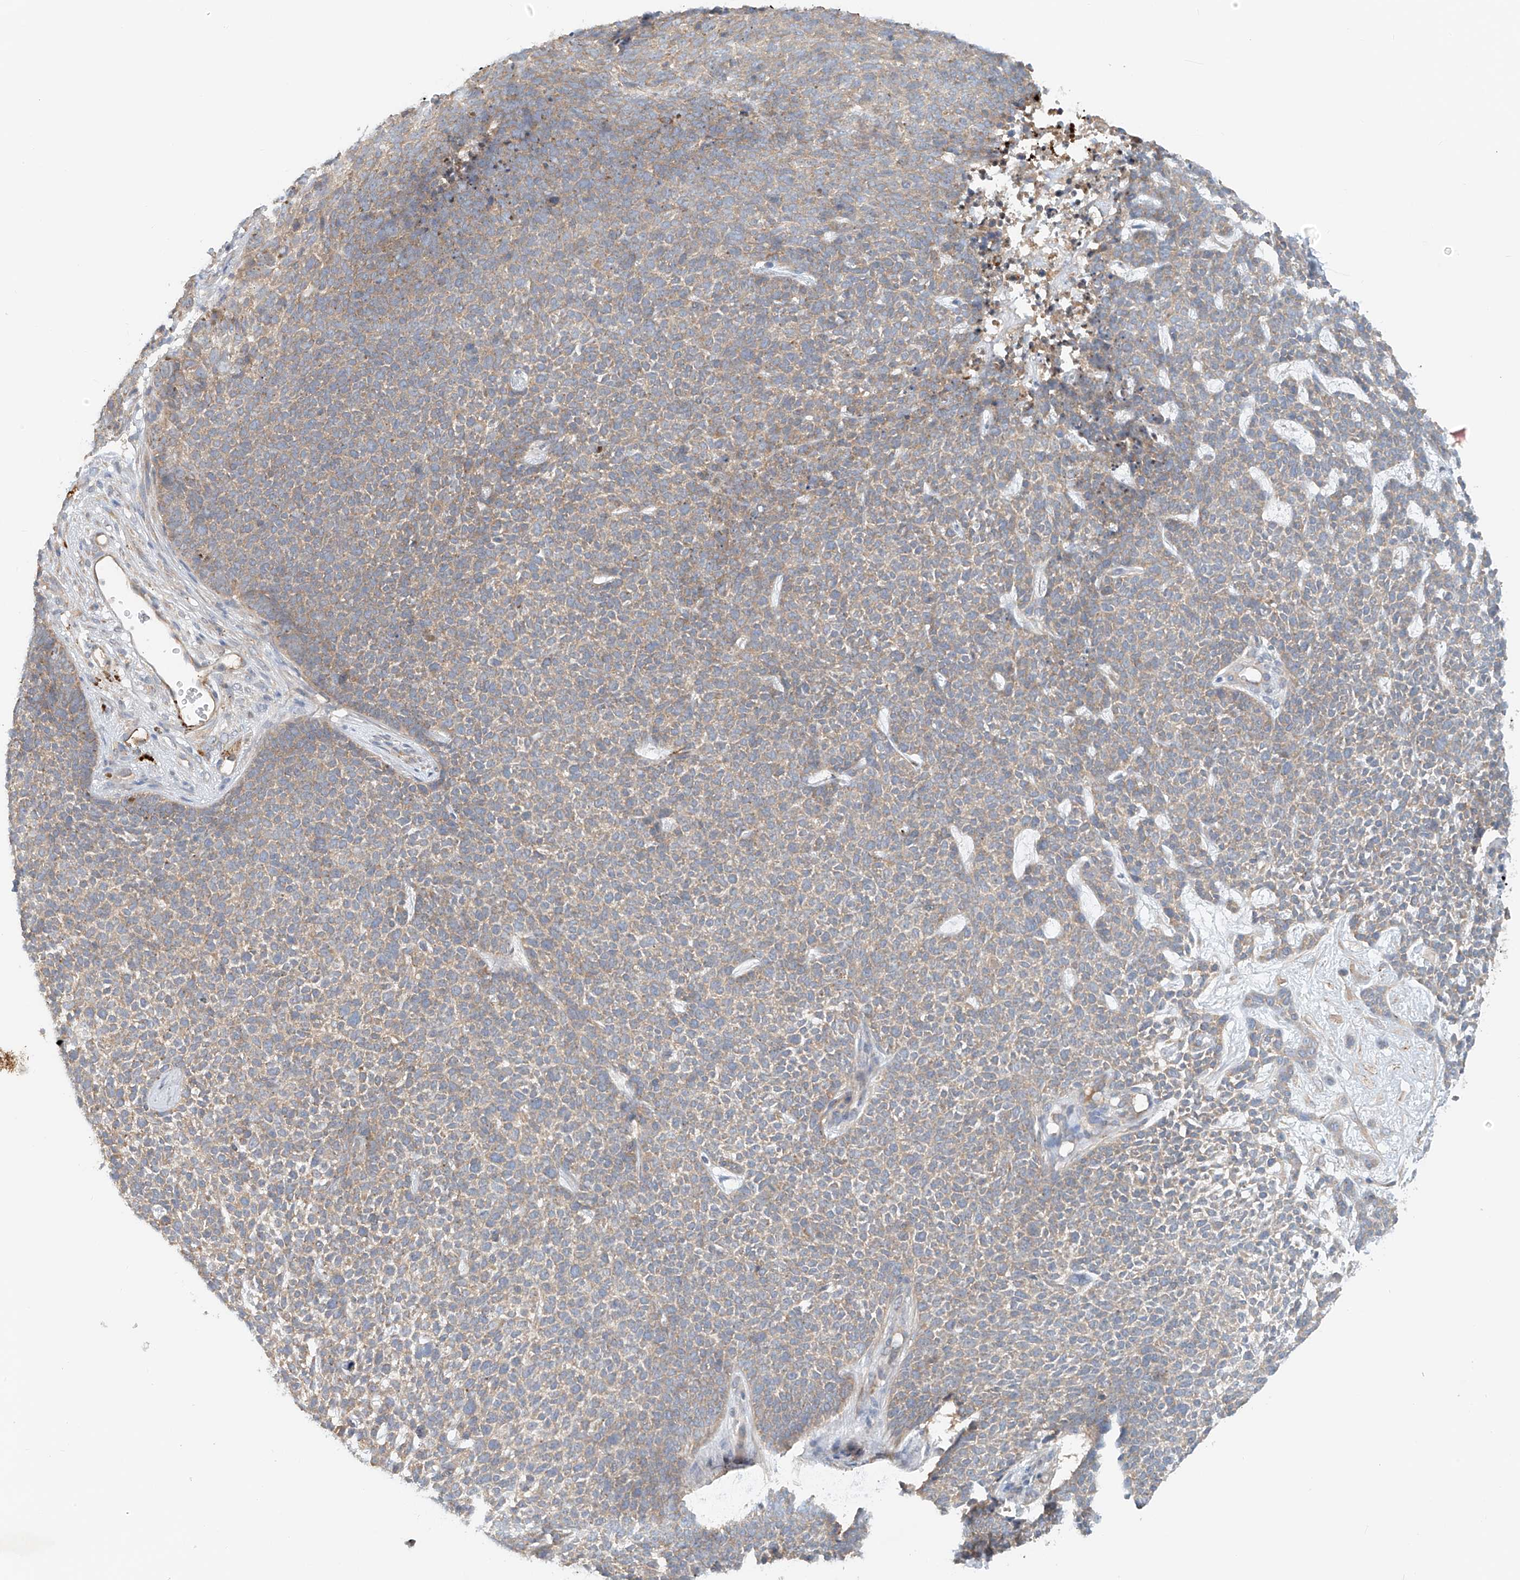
{"staining": {"intensity": "weak", "quantity": ">75%", "location": "cytoplasmic/membranous"}, "tissue": "skin cancer", "cell_type": "Tumor cells", "image_type": "cancer", "snomed": [{"axis": "morphology", "description": "Basal cell carcinoma"}, {"axis": "topography", "description": "Skin"}], "caption": "Protein positivity by immunohistochemistry exhibits weak cytoplasmic/membranous staining in approximately >75% of tumor cells in basal cell carcinoma (skin). The protein of interest is shown in brown color, while the nuclei are stained blue.", "gene": "LYRM9", "patient": {"sex": "female", "age": 84}}